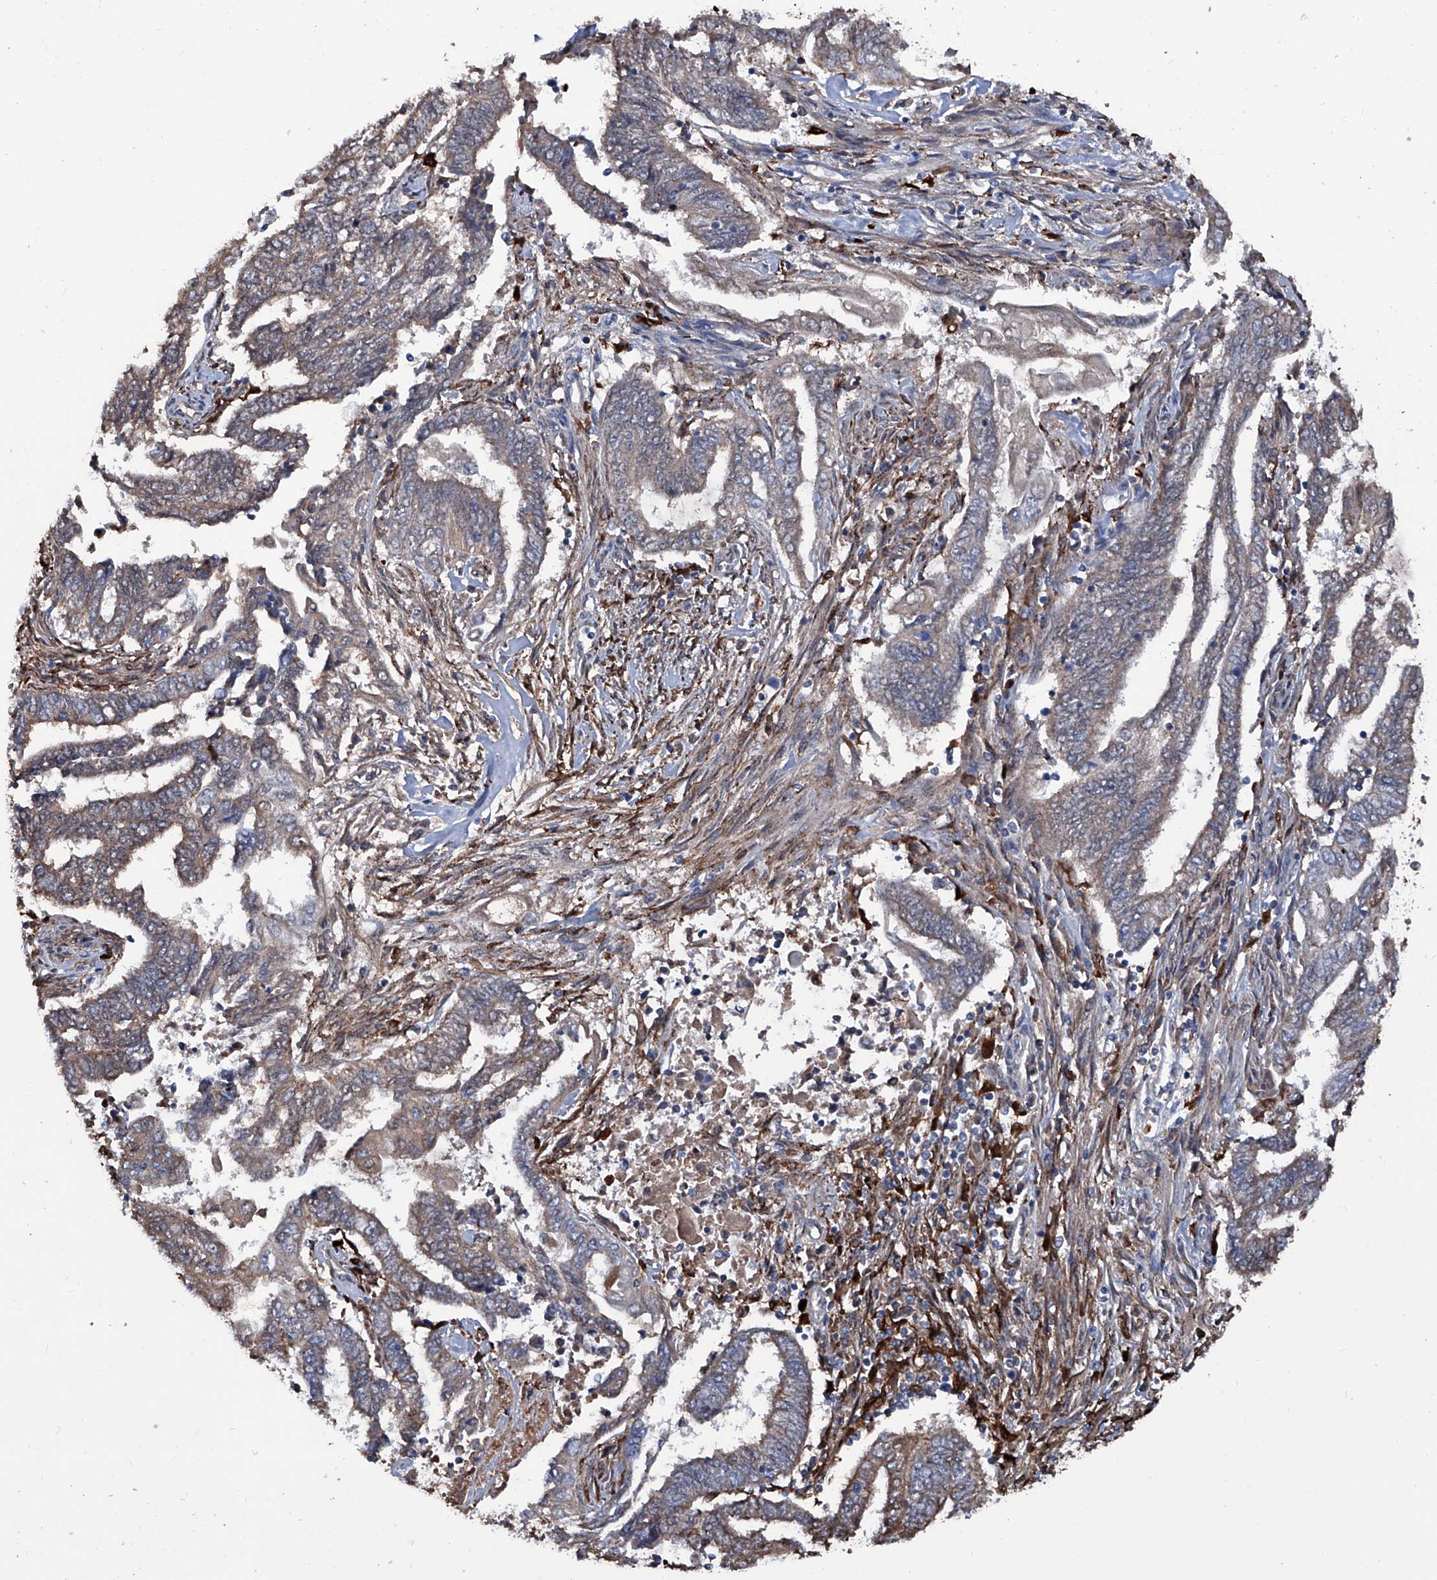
{"staining": {"intensity": "weak", "quantity": ">75%", "location": "cytoplasmic/membranous"}, "tissue": "endometrial cancer", "cell_type": "Tumor cells", "image_type": "cancer", "snomed": [{"axis": "morphology", "description": "Adenocarcinoma, NOS"}, {"axis": "topography", "description": "Uterus"}, {"axis": "topography", "description": "Endometrium"}], "caption": "Tumor cells reveal weak cytoplasmic/membranous expression in approximately >75% of cells in adenocarcinoma (endometrial).", "gene": "NHS", "patient": {"sex": "female", "age": 70}}